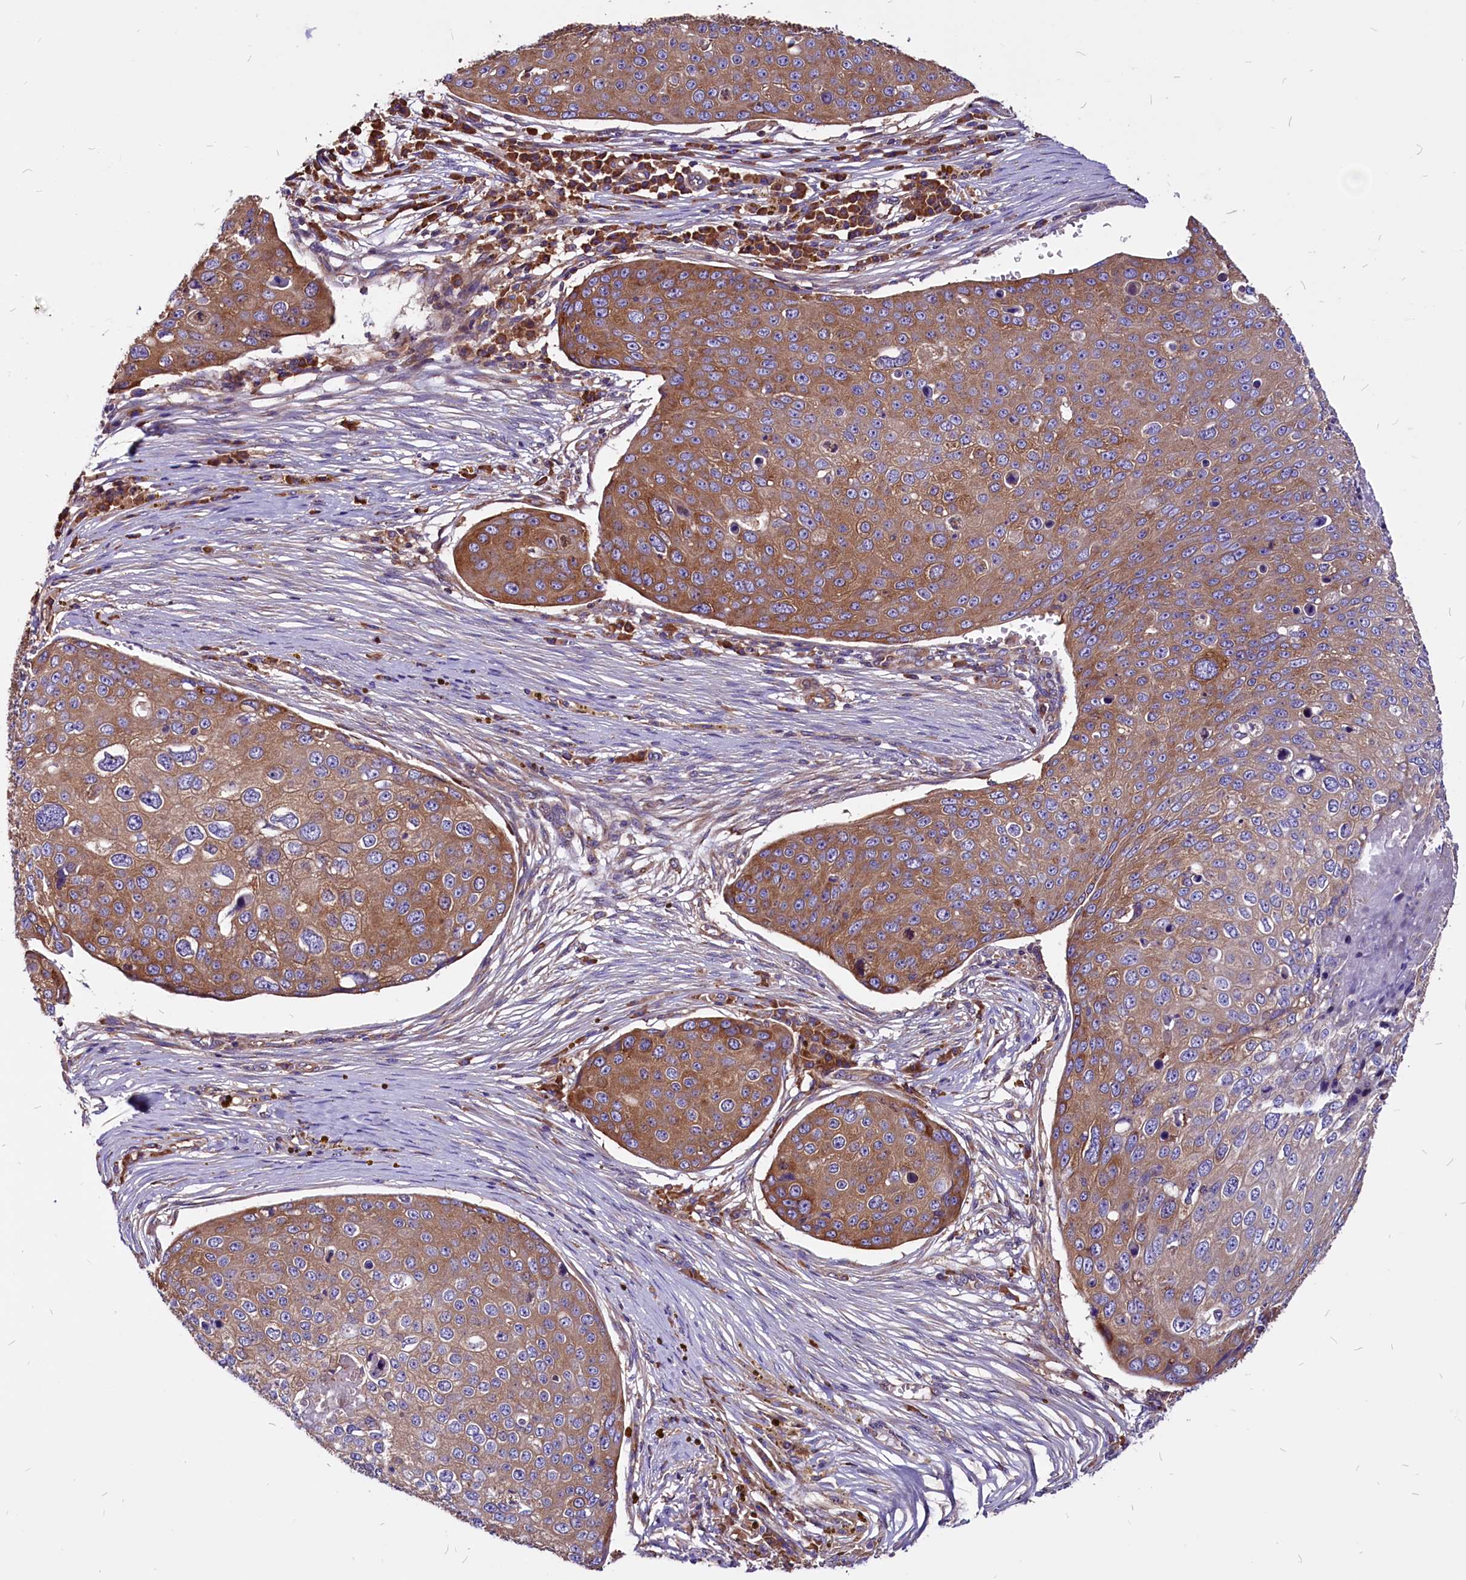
{"staining": {"intensity": "moderate", "quantity": ">75%", "location": "cytoplasmic/membranous"}, "tissue": "skin cancer", "cell_type": "Tumor cells", "image_type": "cancer", "snomed": [{"axis": "morphology", "description": "Squamous cell carcinoma, NOS"}, {"axis": "topography", "description": "Skin"}], "caption": "Immunohistochemistry (DAB) staining of human skin cancer (squamous cell carcinoma) reveals moderate cytoplasmic/membranous protein expression in approximately >75% of tumor cells. Immunohistochemistry stains the protein in brown and the nuclei are stained blue.", "gene": "EIF3G", "patient": {"sex": "male", "age": 71}}